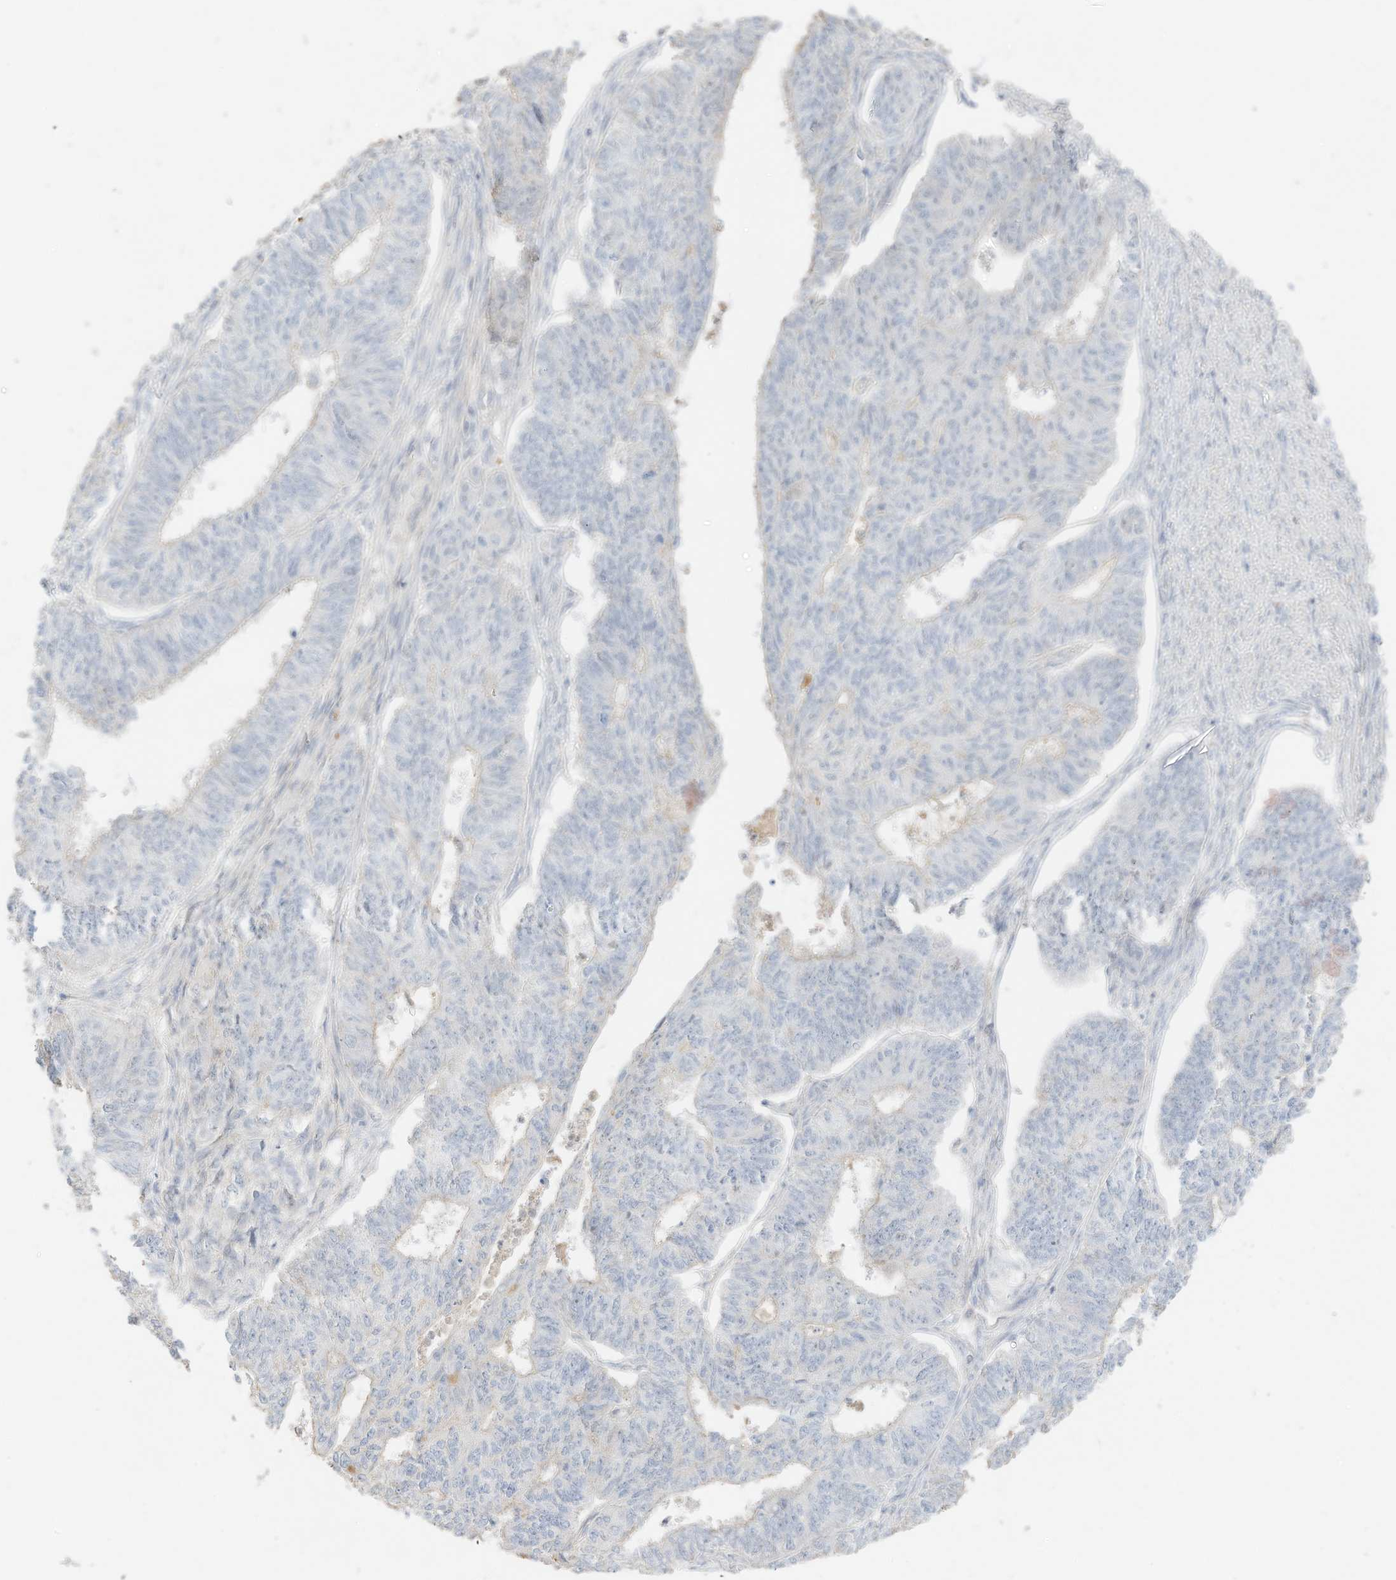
{"staining": {"intensity": "negative", "quantity": "none", "location": "none"}, "tissue": "endometrial cancer", "cell_type": "Tumor cells", "image_type": "cancer", "snomed": [{"axis": "morphology", "description": "Adenocarcinoma, NOS"}, {"axis": "topography", "description": "Endometrium"}], "caption": "Tumor cells show no significant staining in adenocarcinoma (endometrial).", "gene": "ZBTB41", "patient": {"sex": "female", "age": 32}}